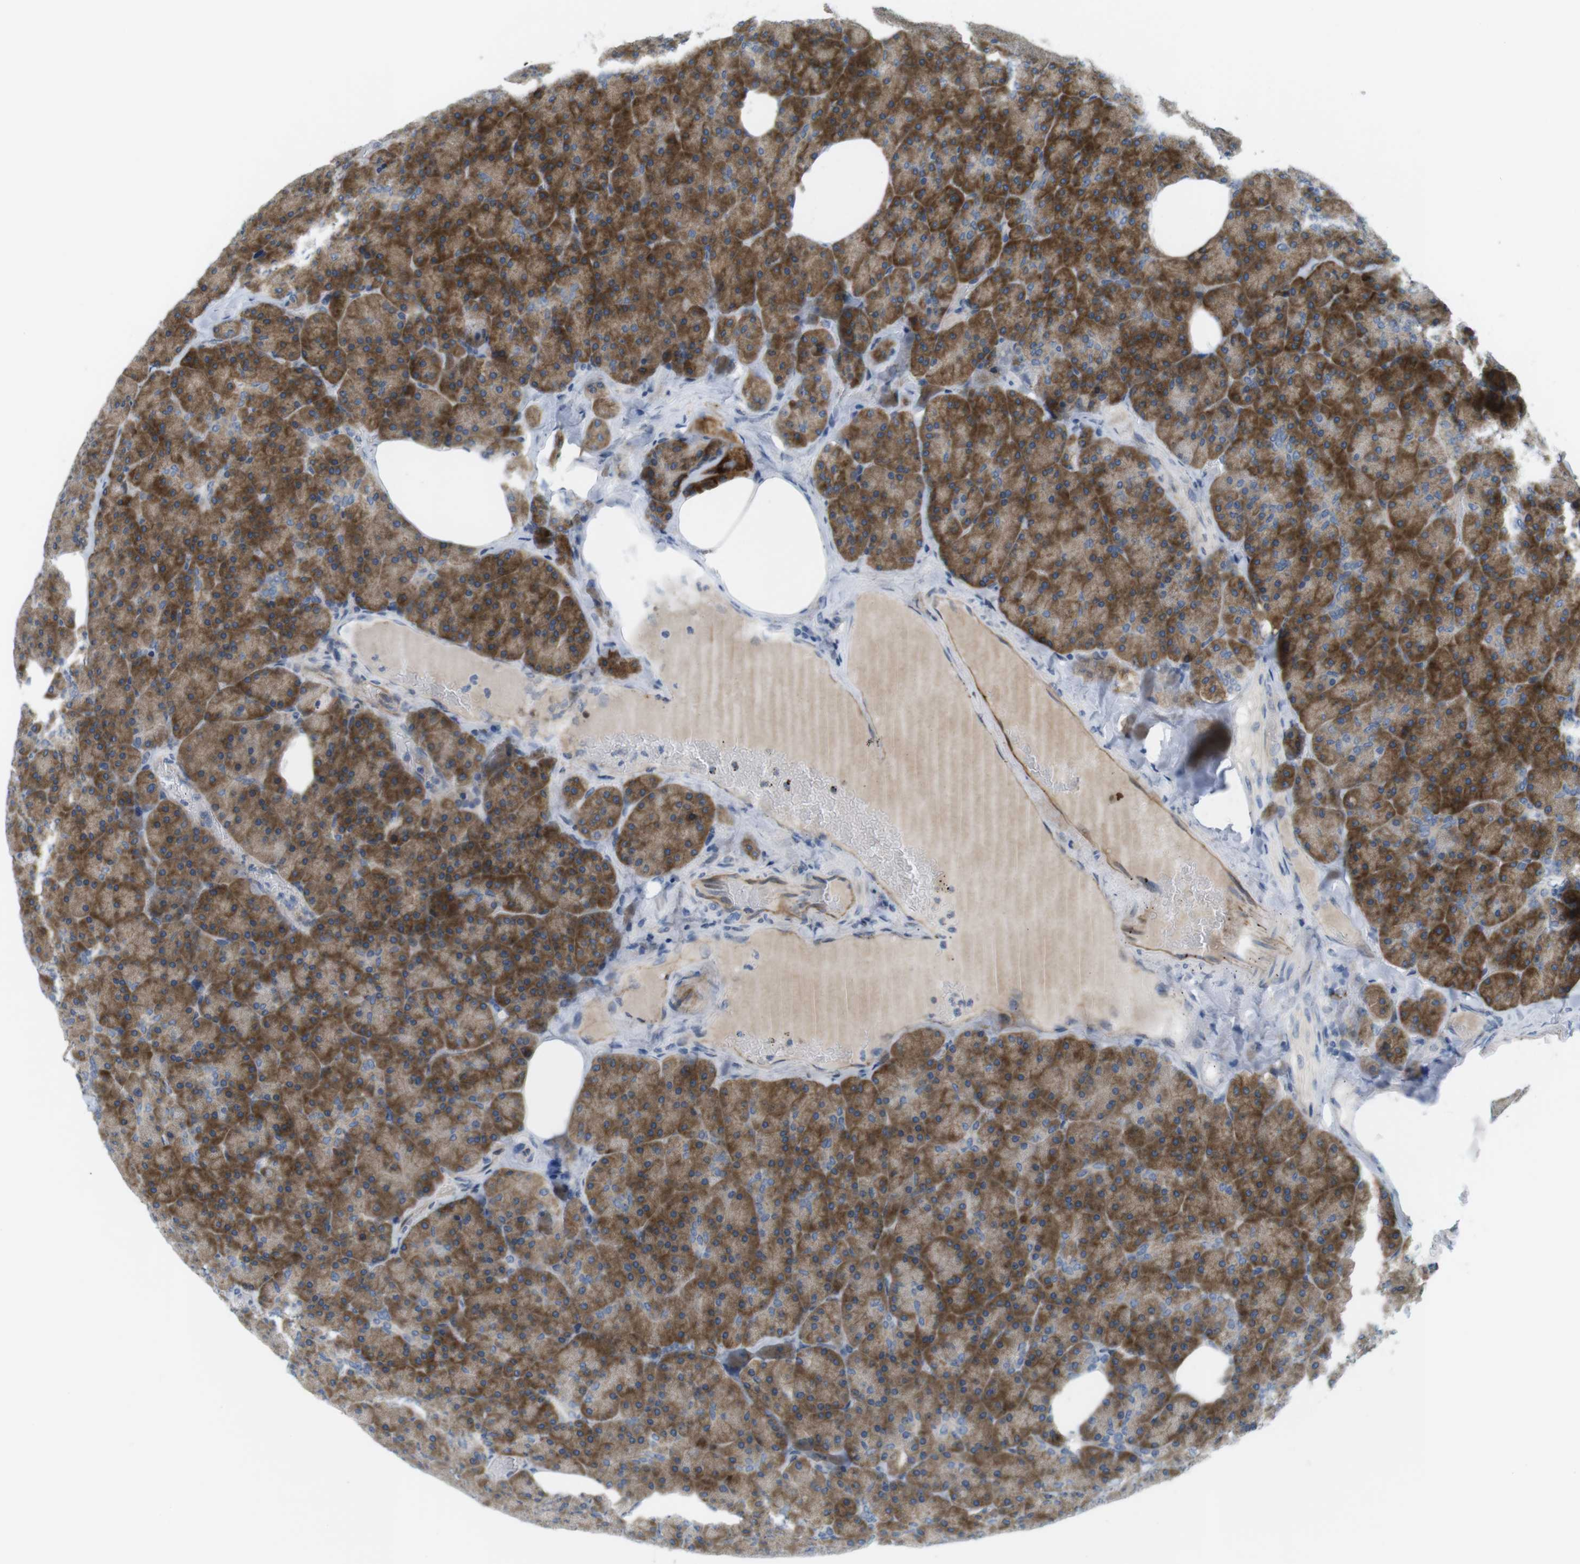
{"staining": {"intensity": "strong", "quantity": ">75%", "location": "cytoplasmic/membranous"}, "tissue": "pancreas", "cell_type": "Exocrine glandular cells", "image_type": "normal", "snomed": [{"axis": "morphology", "description": "Normal tissue, NOS"}, {"axis": "topography", "description": "Pancreas"}], "caption": "An image of pancreas stained for a protein shows strong cytoplasmic/membranous brown staining in exocrine glandular cells. The protein is stained brown, and the nuclei are stained in blue (DAB IHC with brightfield microscopy, high magnification).", "gene": "GJC3", "patient": {"sex": "female", "age": 35}}